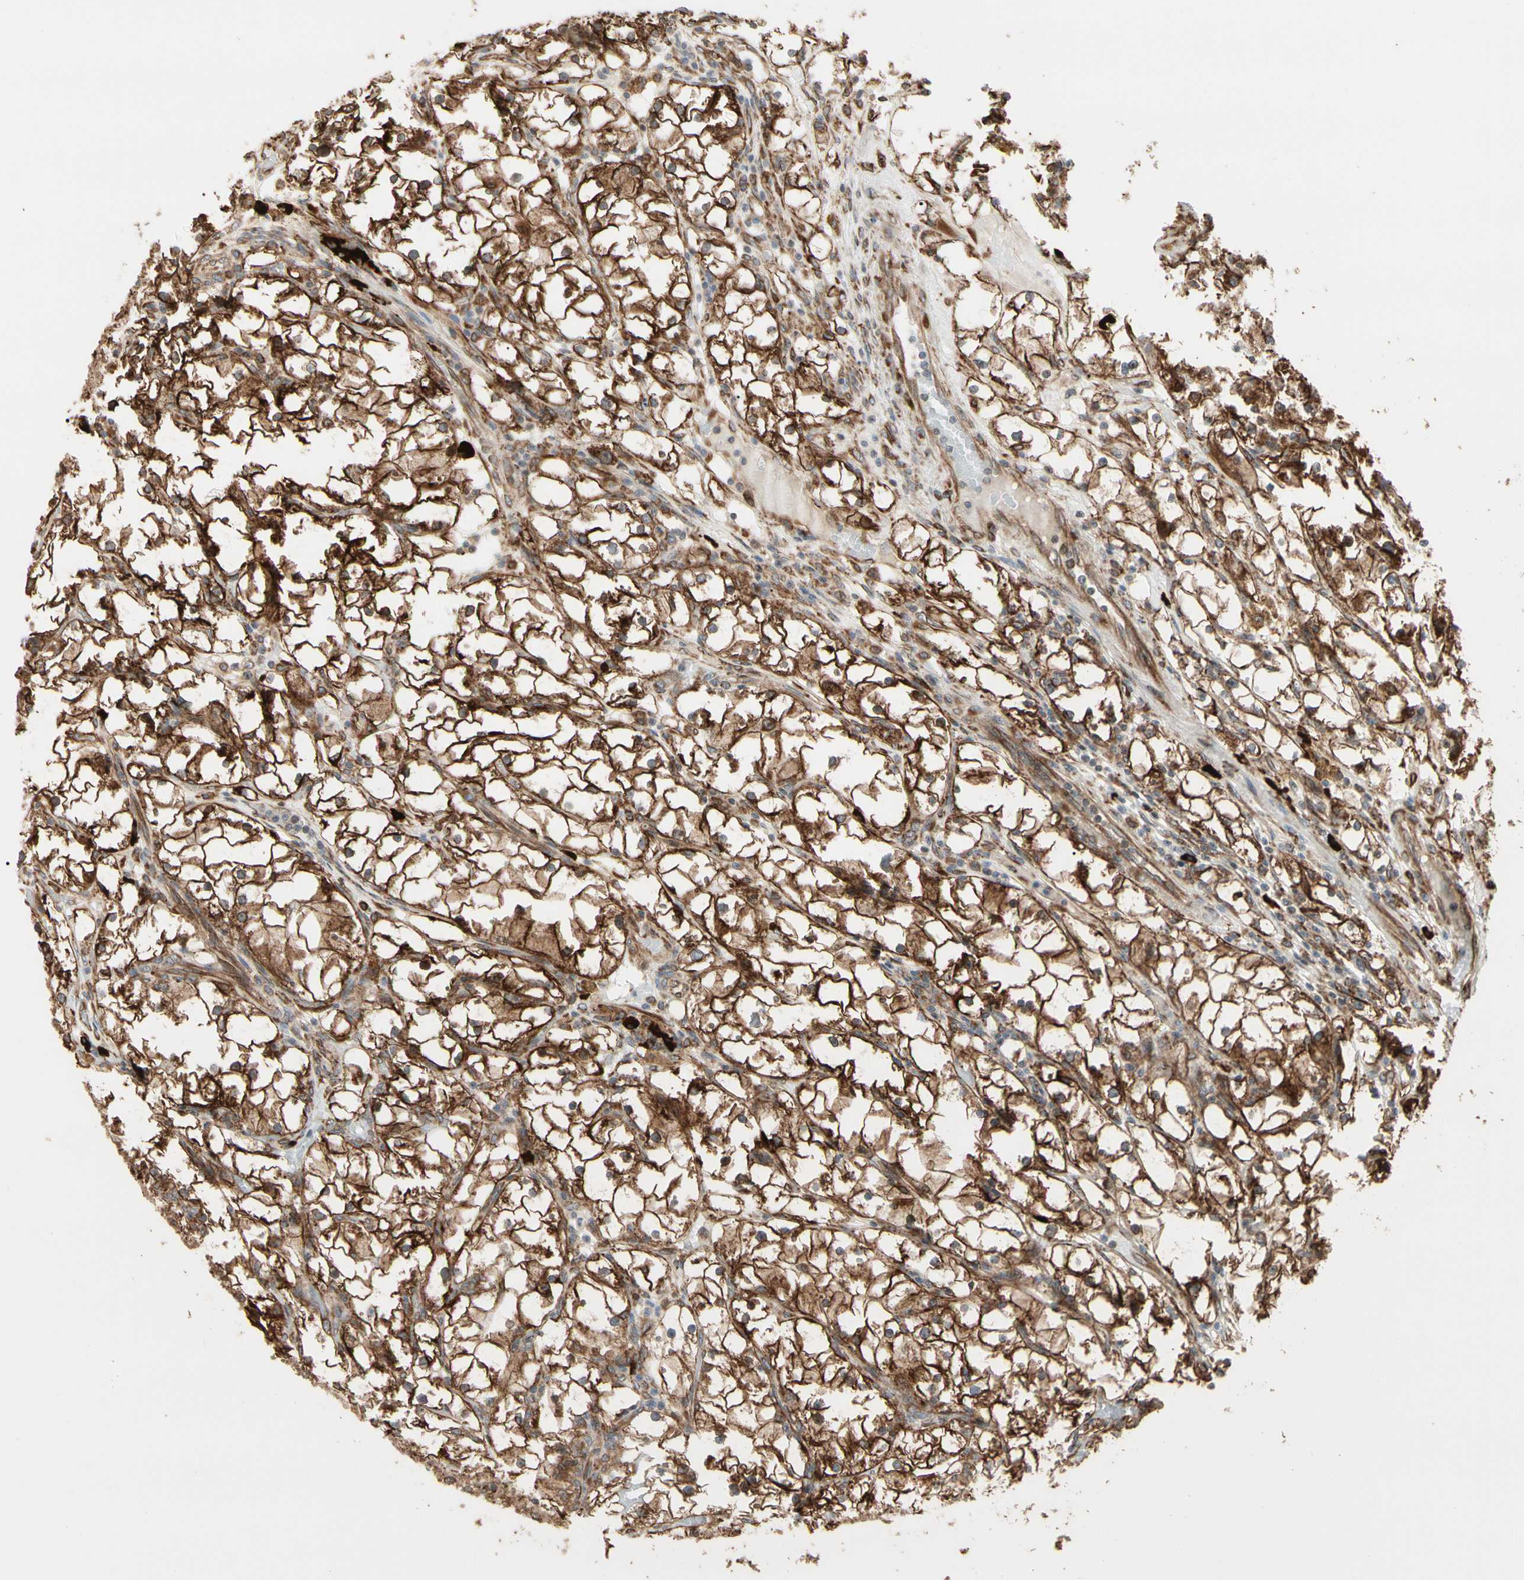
{"staining": {"intensity": "strong", "quantity": ">75%", "location": "cytoplasmic/membranous"}, "tissue": "renal cancer", "cell_type": "Tumor cells", "image_type": "cancer", "snomed": [{"axis": "morphology", "description": "Adenocarcinoma, NOS"}, {"axis": "topography", "description": "Kidney"}], "caption": "A micrograph of human renal cancer stained for a protein displays strong cytoplasmic/membranous brown staining in tumor cells.", "gene": "HSP90B1", "patient": {"sex": "male", "age": 56}}